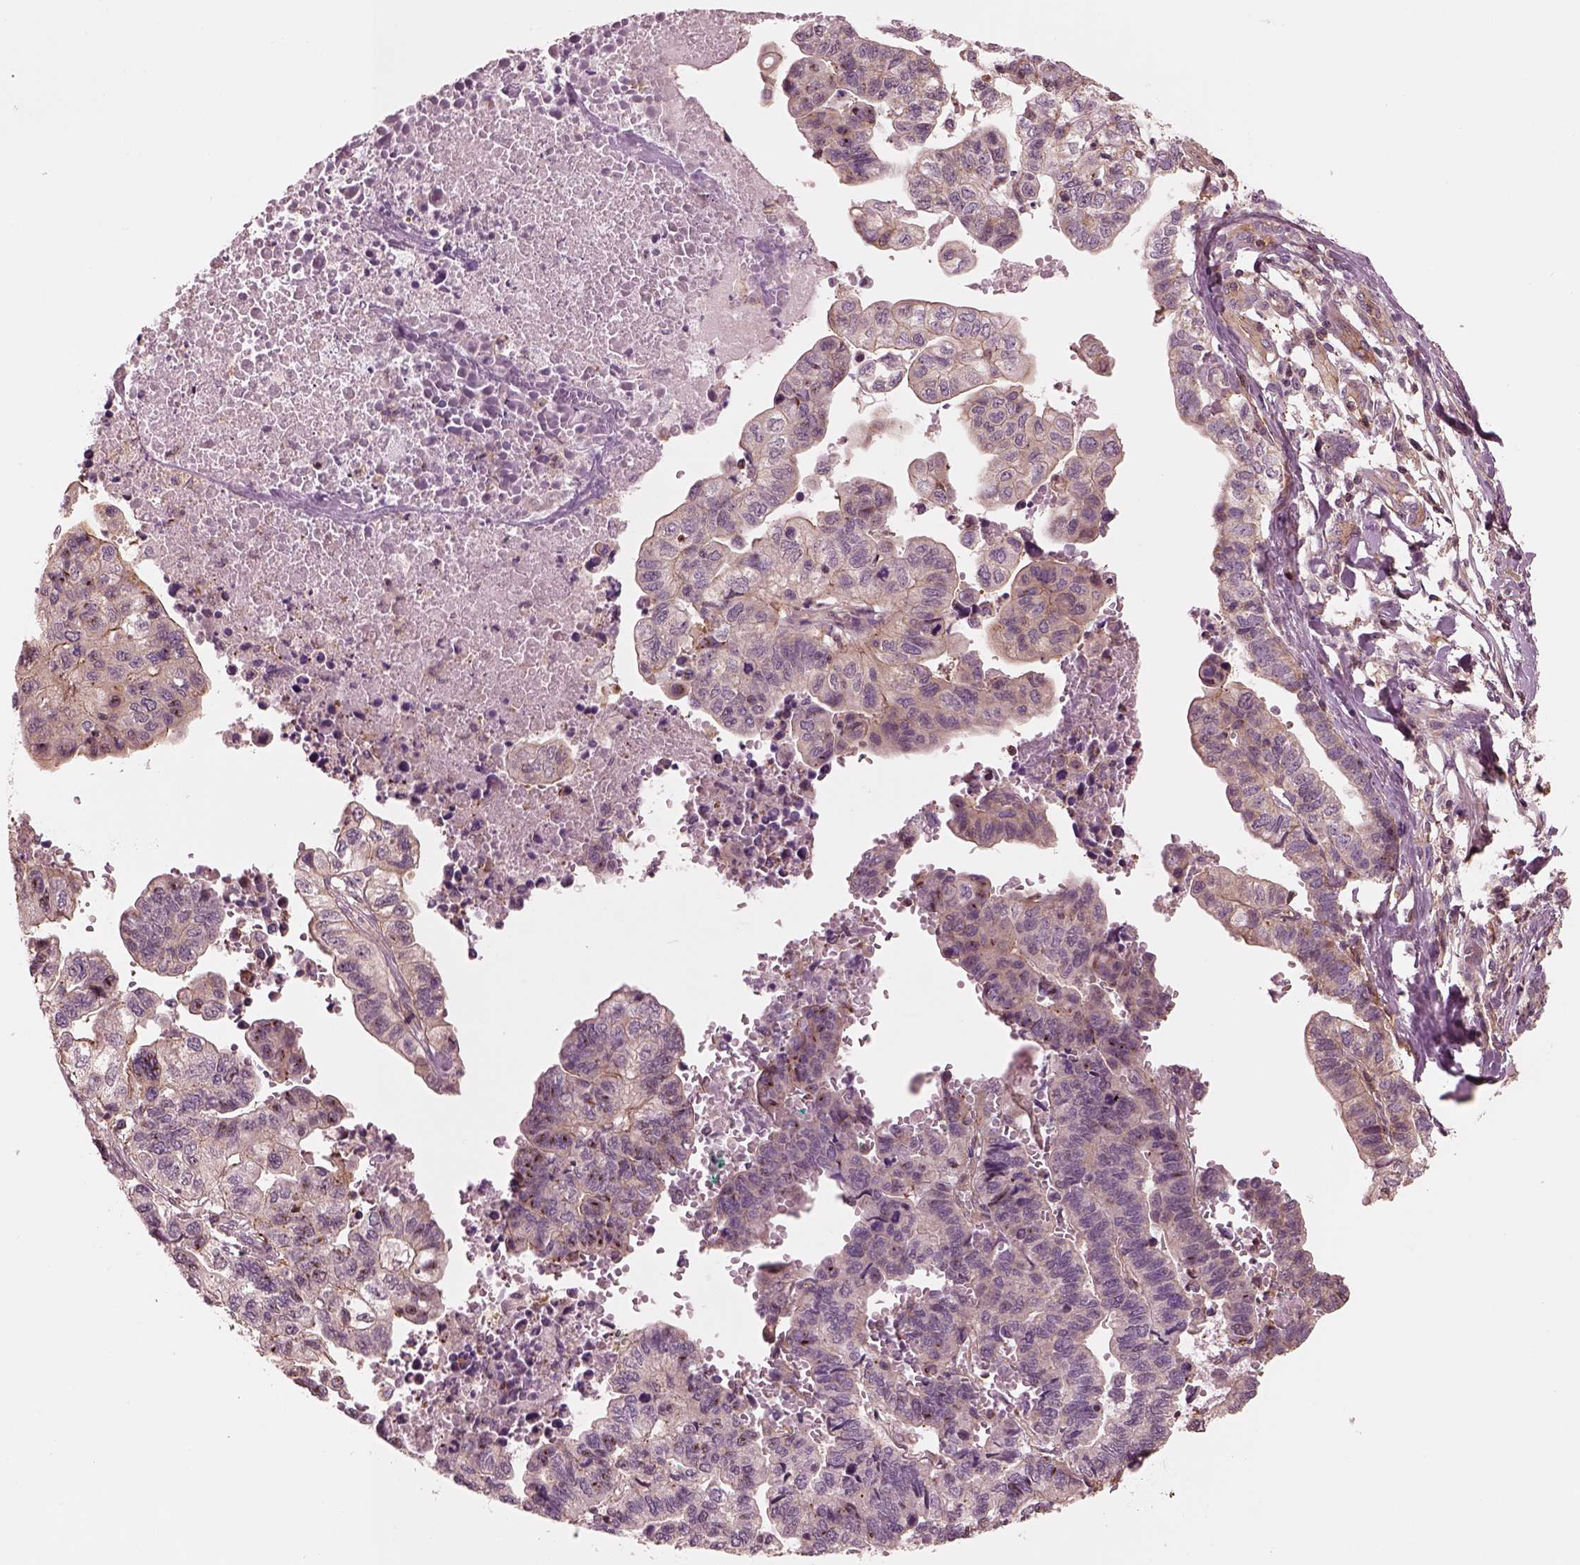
{"staining": {"intensity": "negative", "quantity": "none", "location": "none"}, "tissue": "stomach cancer", "cell_type": "Tumor cells", "image_type": "cancer", "snomed": [{"axis": "morphology", "description": "Adenocarcinoma, NOS"}, {"axis": "topography", "description": "Stomach, upper"}], "caption": "High power microscopy micrograph of an immunohistochemistry micrograph of stomach adenocarcinoma, revealing no significant positivity in tumor cells.", "gene": "STK33", "patient": {"sex": "female", "age": 67}}